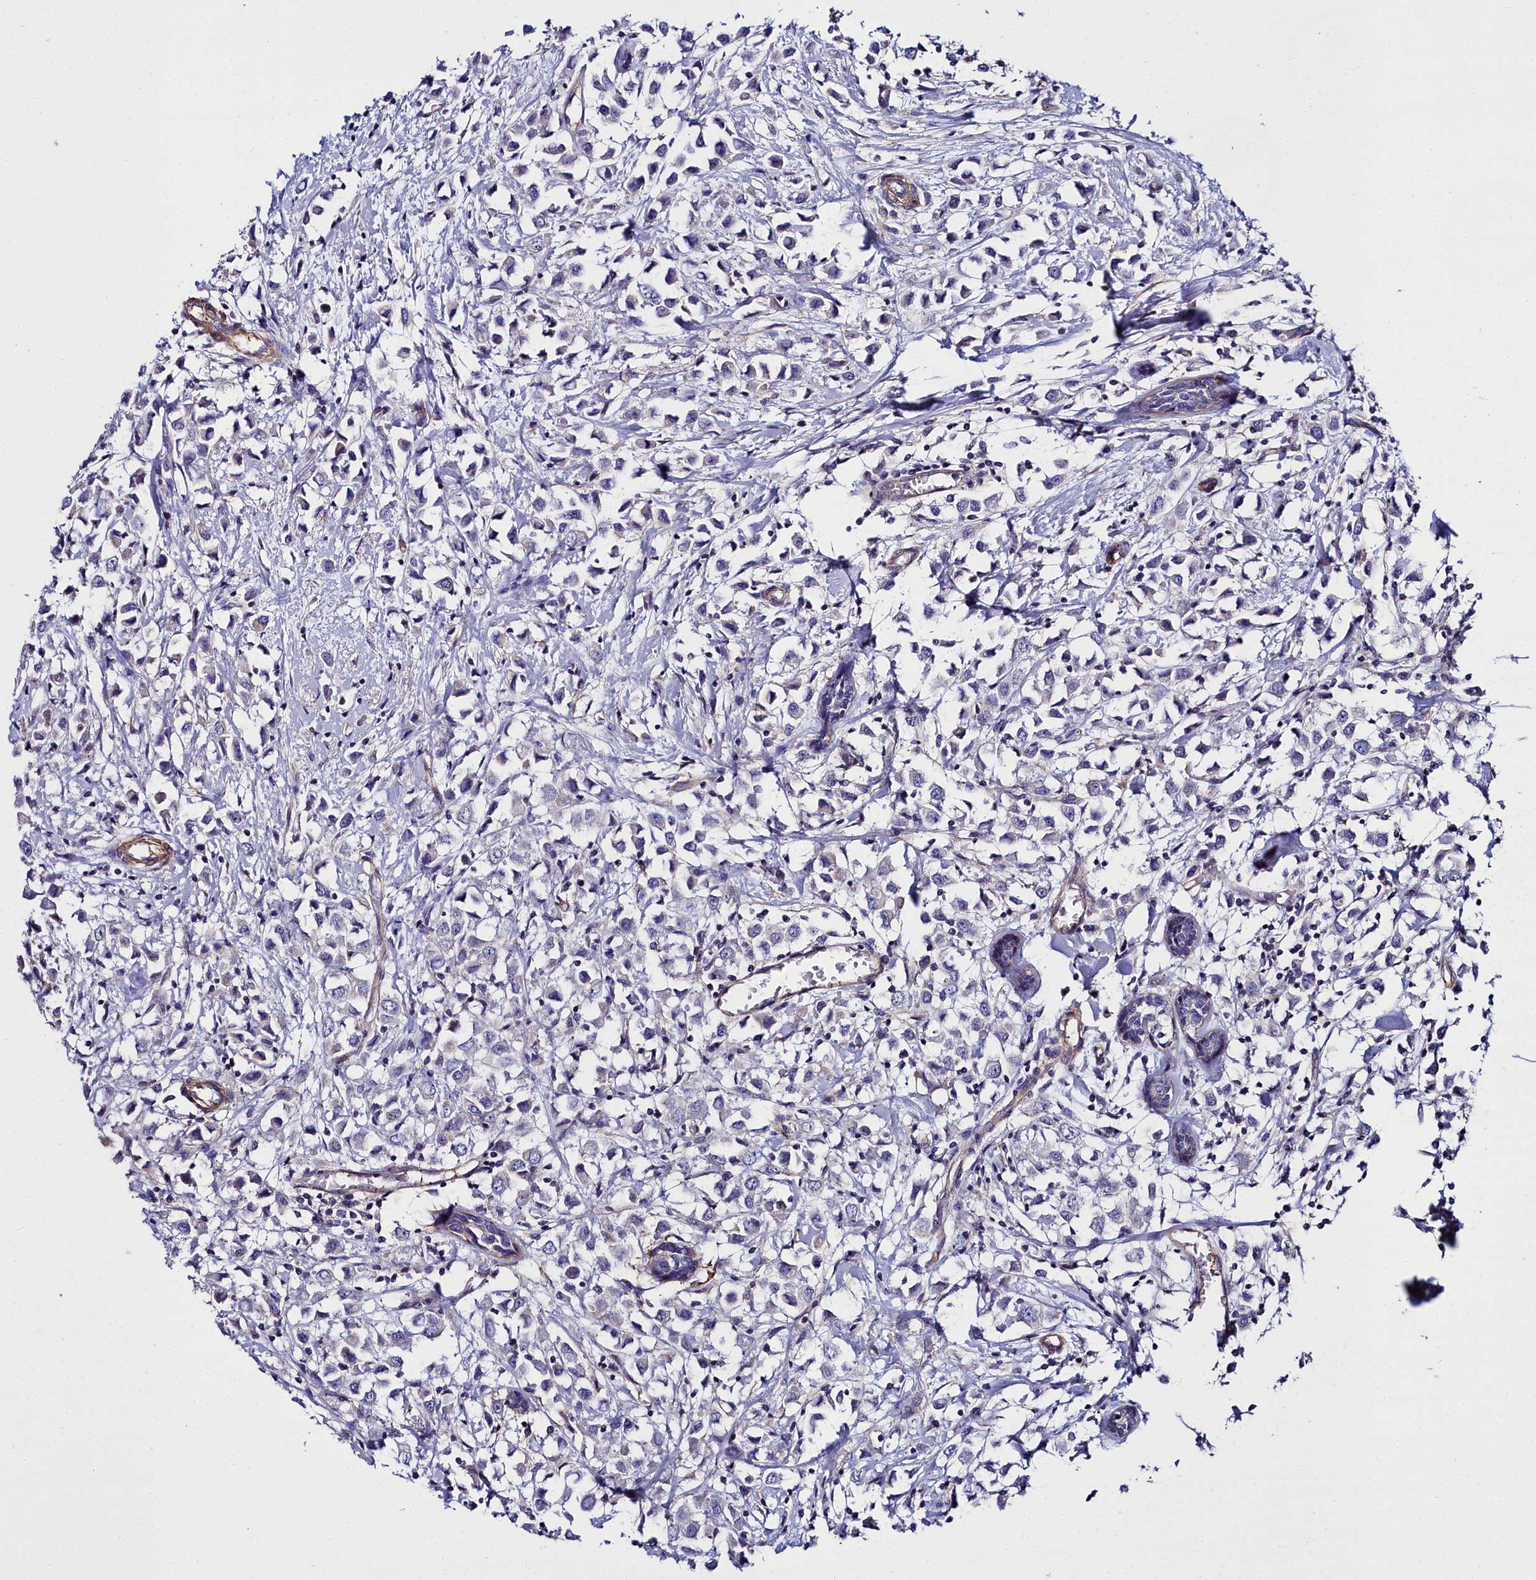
{"staining": {"intensity": "negative", "quantity": "none", "location": "none"}, "tissue": "breast cancer", "cell_type": "Tumor cells", "image_type": "cancer", "snomed": [{"axis": "morphology", "description": "Duct carcinoma"}, {"axis": "topography", "description": "Breast"}], "caption": "High power microscopy photomicrograph of an IHC micrograph of breast intraductal carcinoma, revealing no significant positivity in tumor cells. (Stains: DAB immunohistochemistry (IHC) with hematoxylin counter stain, Microscopy: brightfield microscopy at high magnification).", "gene": "FADS3", "patient": {"sex": "female", "age": 61}}